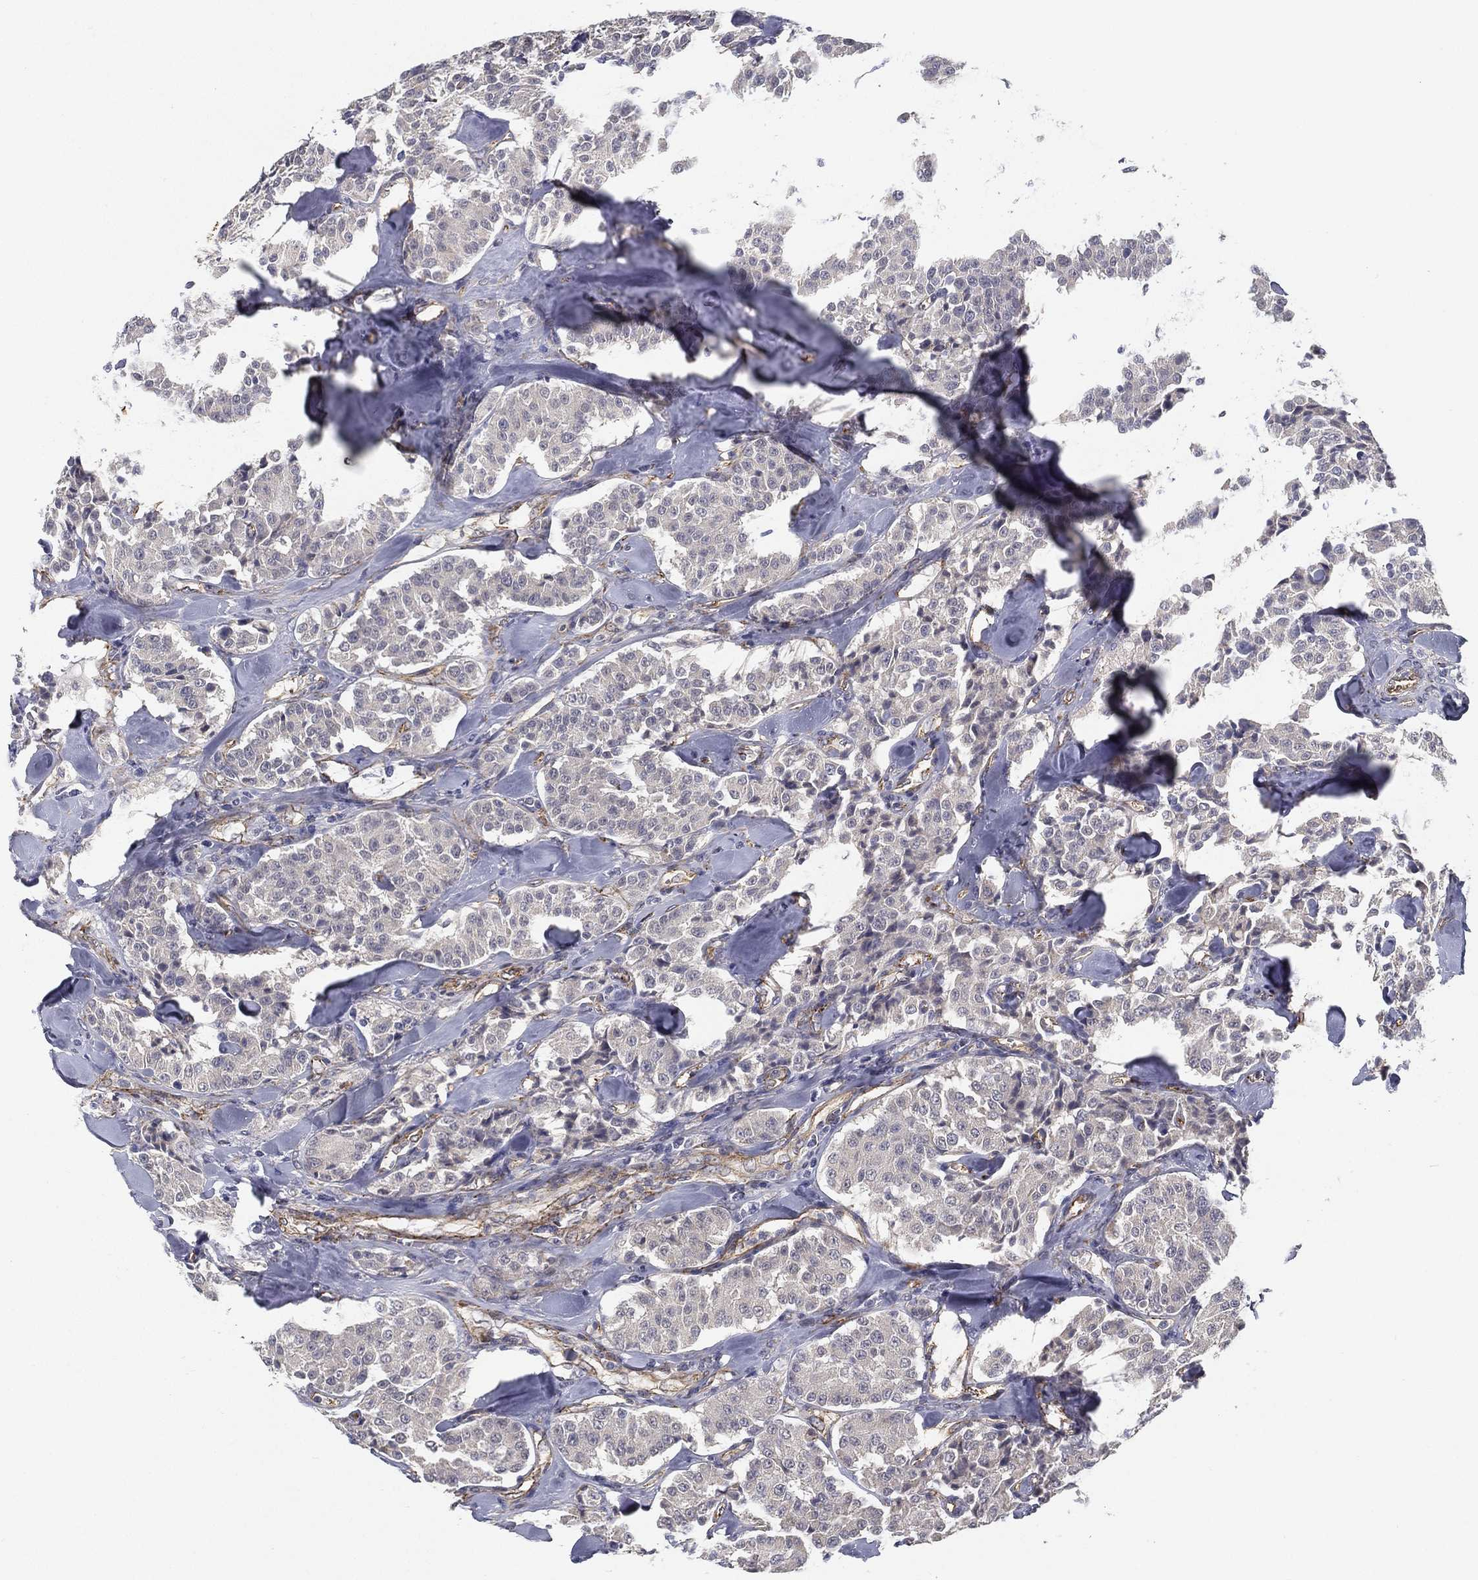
{"staining": {"intensity": "negative", "quantity": "none", "location": "none"}, "tissue": "carcinoid", "cell_type": "Tumor cells", "image_type": "cancer", "snomed": [{"axis": "morphology", "description": "Carcinoid, malignant, NOS"}, {"axis": "topography", "description": "Pancreas"}], "caption": "IHC photomicrograph of neoplastic tissue: carcinoid stained with DAB reveals no significant protein expression in tumor cells.", "gene": "LRRC56", "patient": {"sex": "male", "age": 41}}